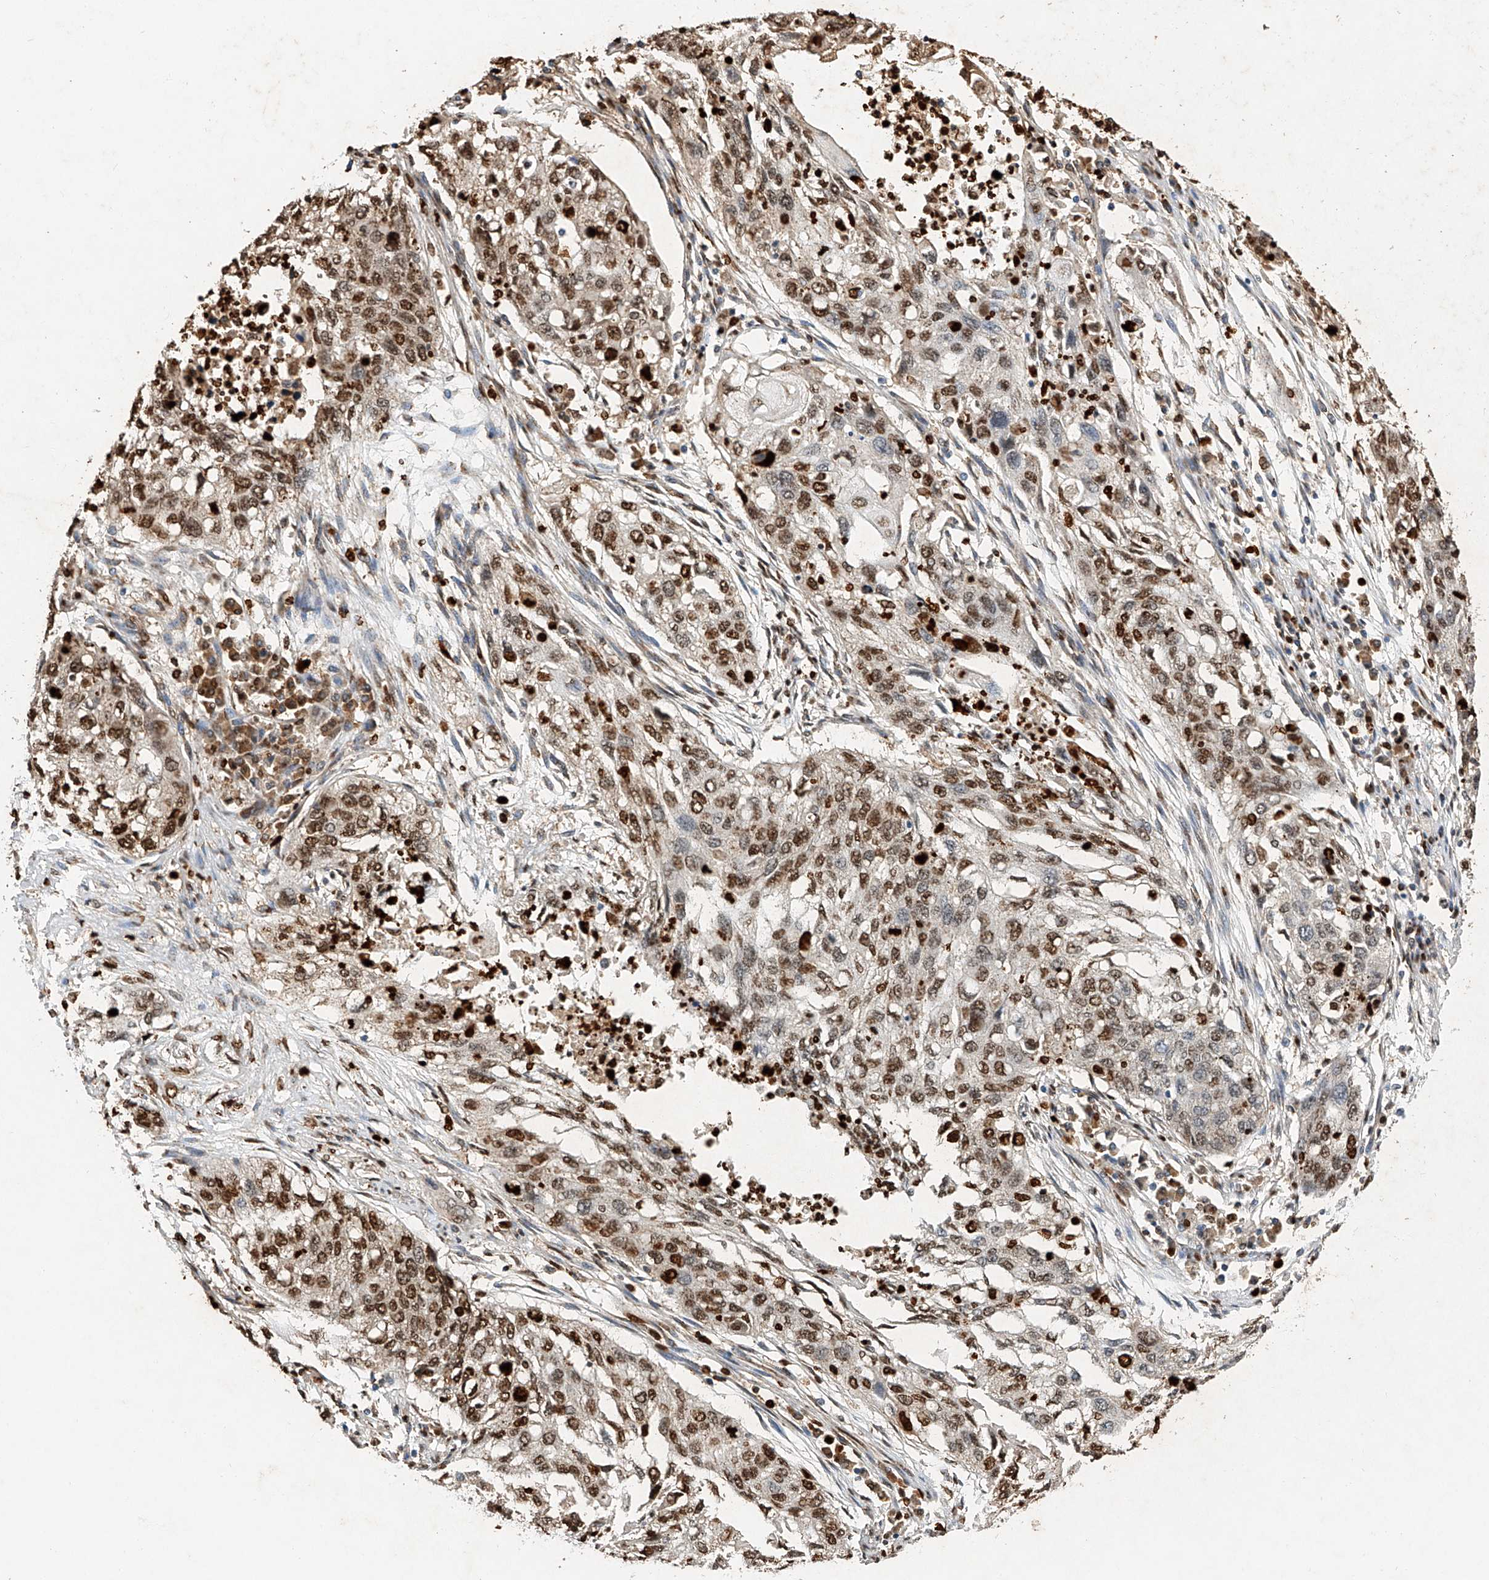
{"staining": {"intensity": "moderate", "quantity": "25%-75%", "location": "nuclear"}, "tissue": "lung cancer", "cell_type": "Tumor cells", "image_type": "cancer", "snomed": [{"axis": "morphology", "description": "Squamous cell carcinoma, NOS"}, {"axis": "topography", "description": "Lung"}], "caption": "Lung squamous cell carcinoma stained with immunohistochemistry (IHC) demonstrates moderate nuclear positivity in approximately 25%-75% of tumor cells. (DAB = brown stain, brightfield microscopy at high magnification).", "gene": "CTDP1", "patient": {"sex": "female", "age": 63}}